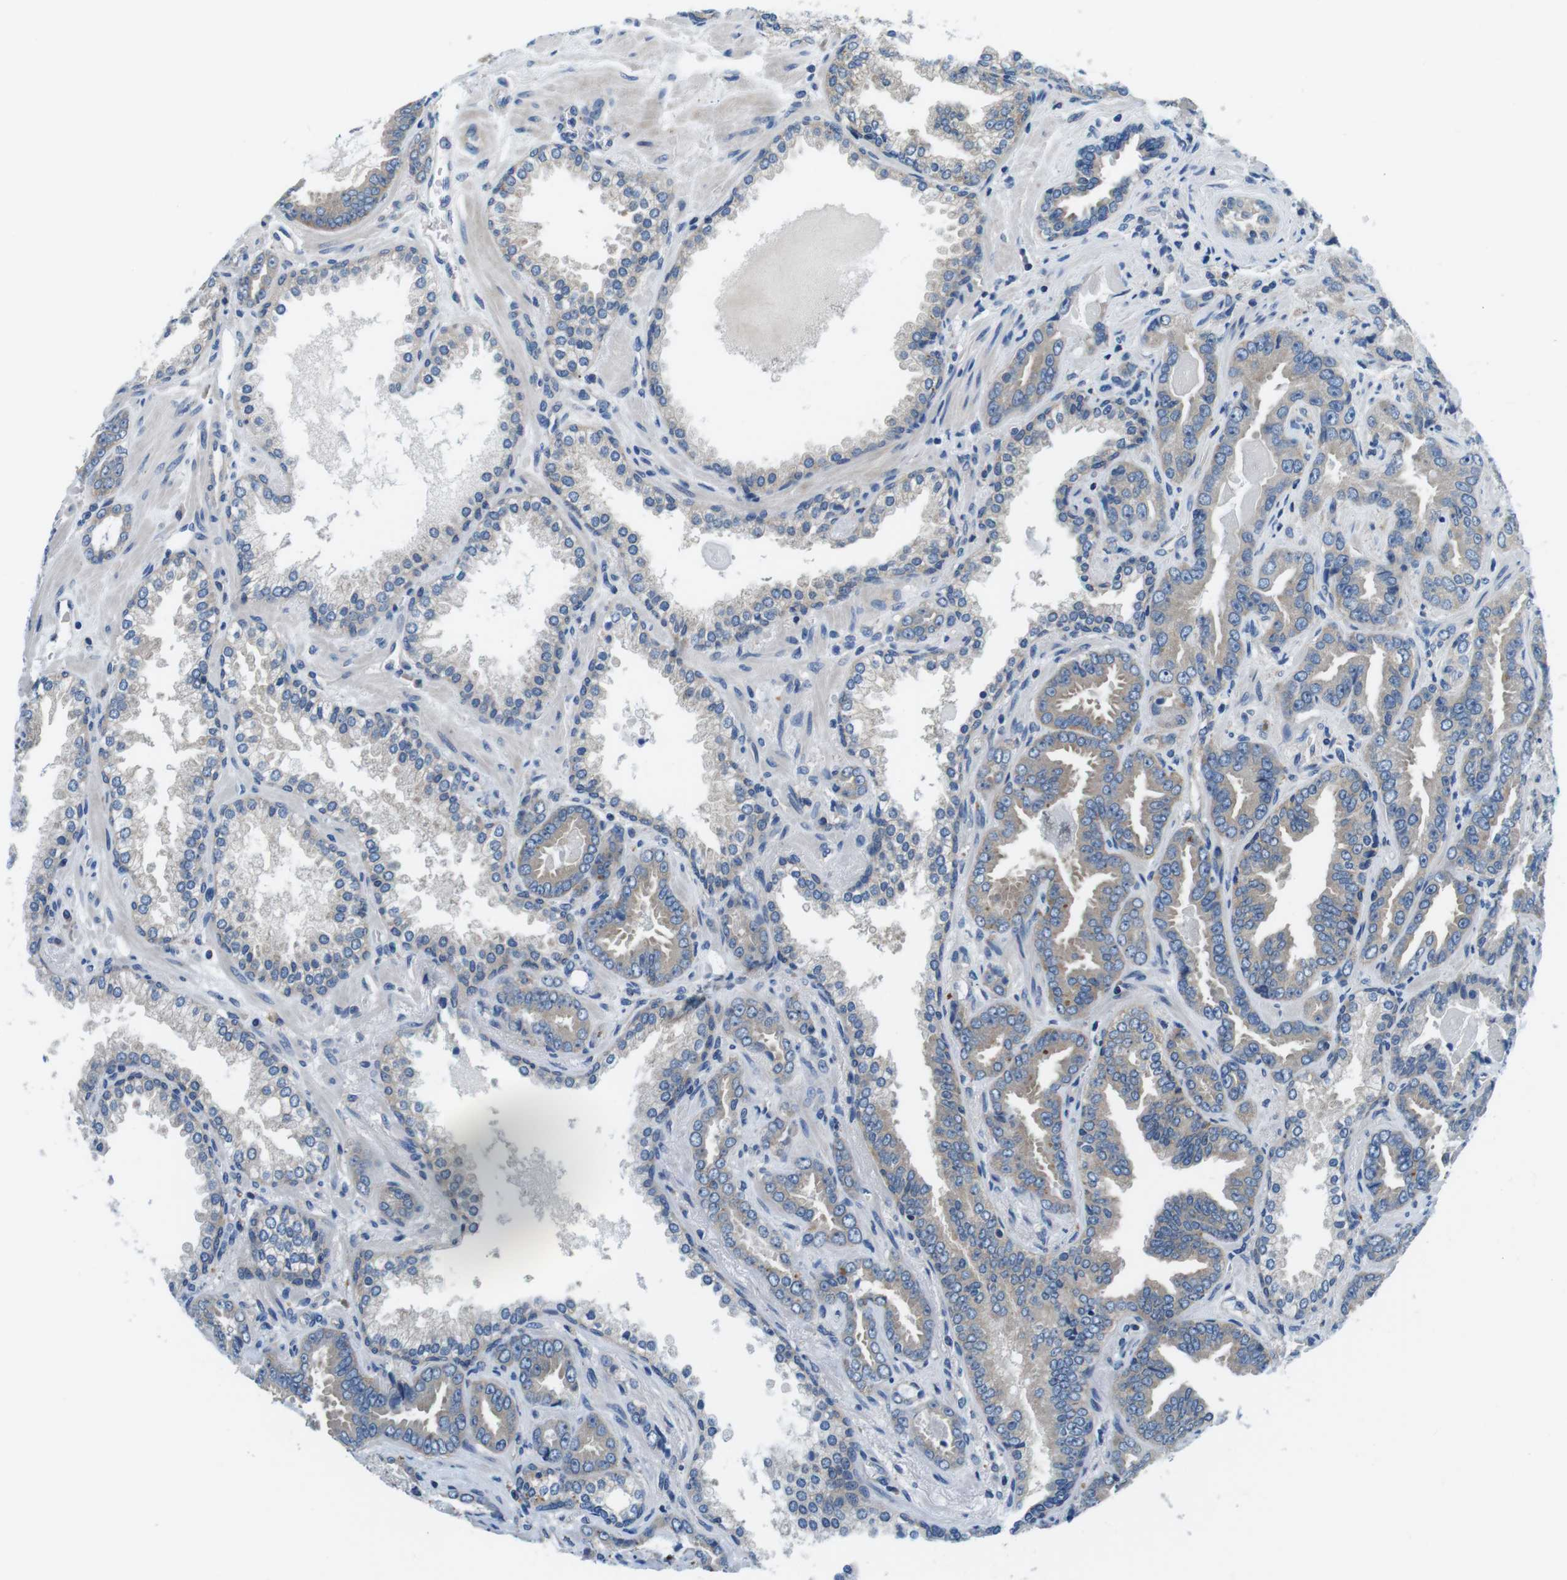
{"staining": {"intensity": "weak", "quantity": "<25%", "location": "cytoplasmic/membranous"}, "tissue": "prostate cancer", "cell_type": "Tumor cells", "image_type": "cancer", "snomed": [{"axis": "morphology", "description": "Adenocarcinoma, Low grade"}, {"axis": "topography", "description": "Prostate"}], "caption": "A histopathology image of adenocarcinoma (low-grade) (prostate) stained for a protein displays no brown staining in tumor cells.", "gene": "DENND4C", "patient": {"sex": "male", "age": 60}}